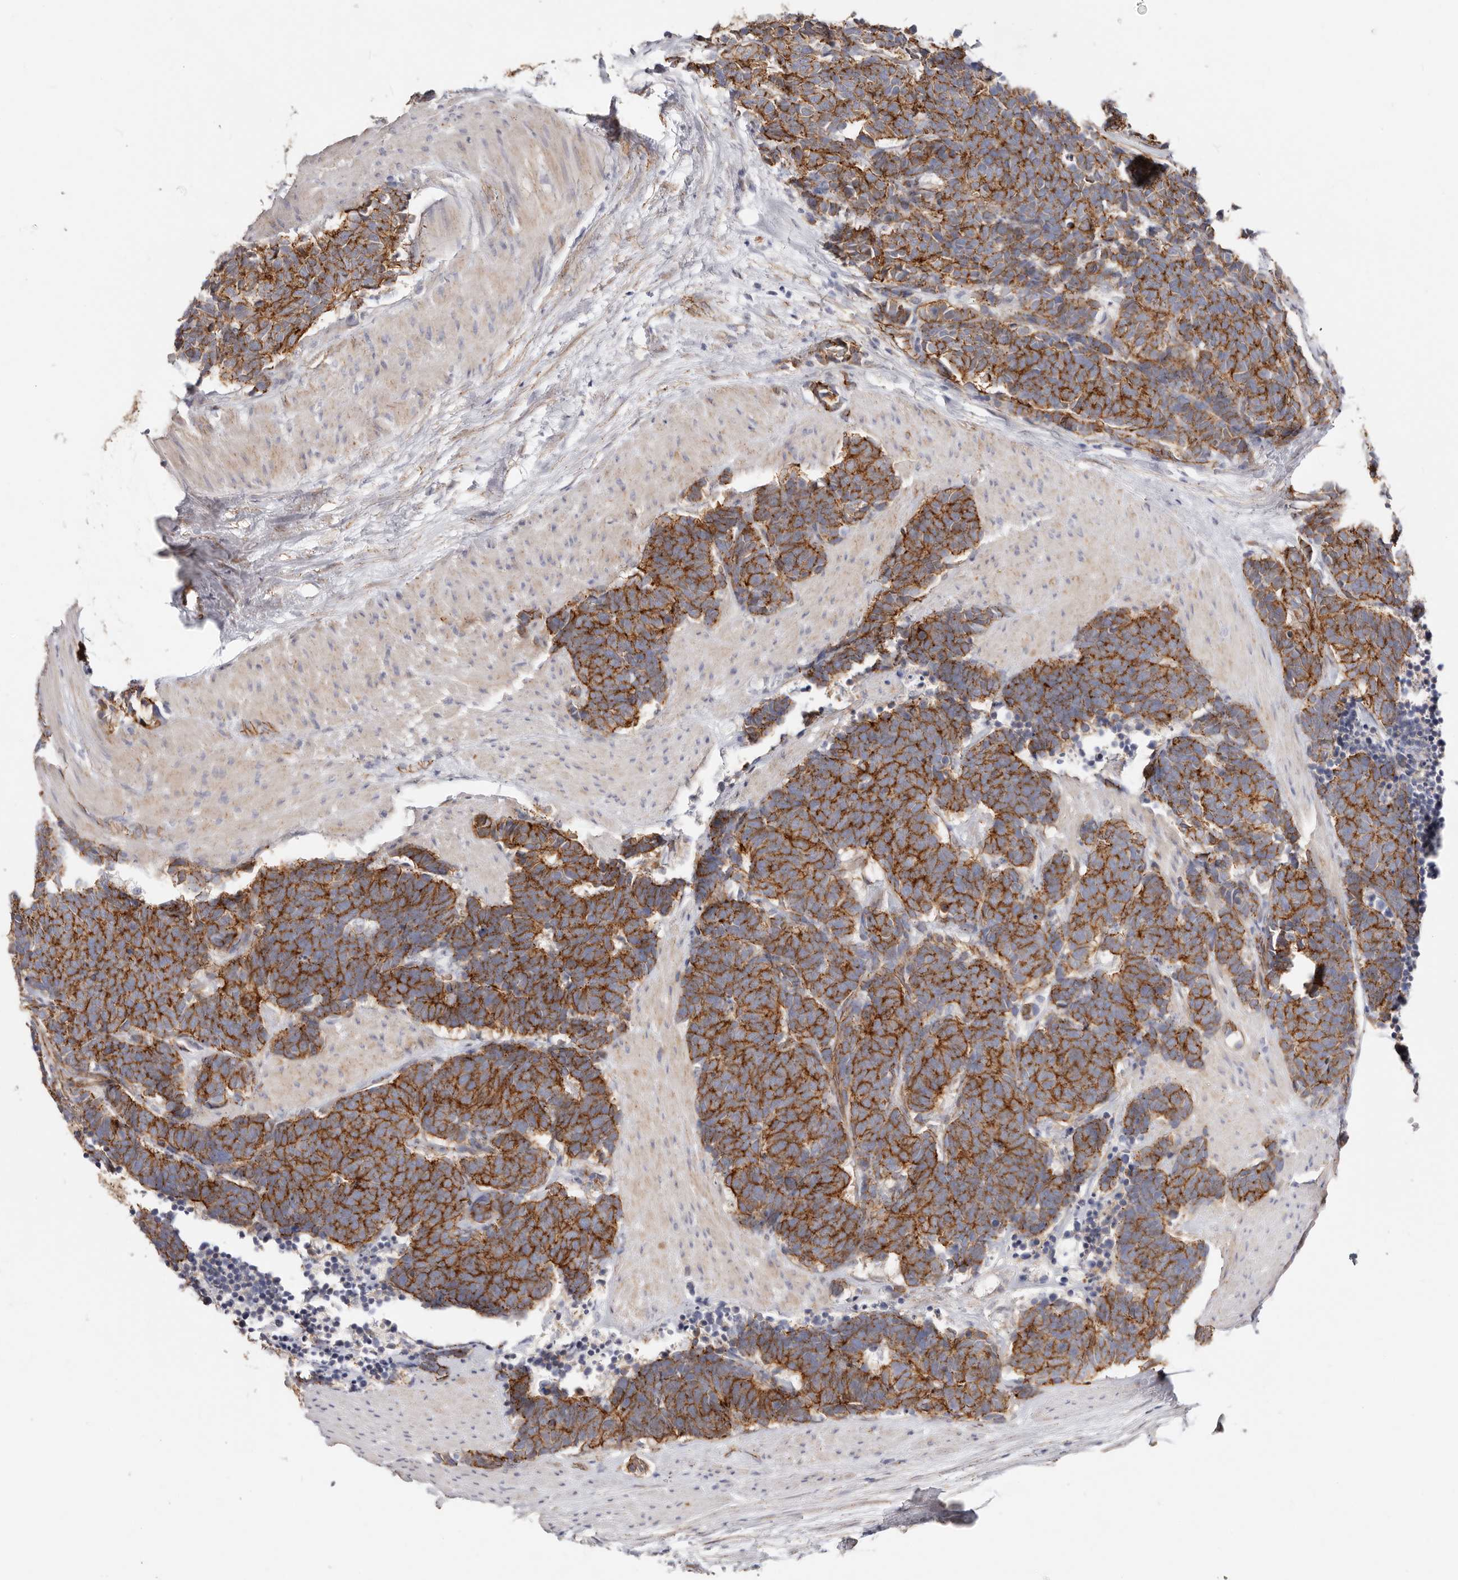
{"staining": {"intensity": "strong", "quantity": ">75%", "location": "cytoplasmic/membranous"}, "tissue": "carcinoid", "cell_type": "Tumor cells", "image_type": "cancer", "snomed": [{"axis": "morphology", "description": "Carcinoma, NOS"}, {"axis": "morphology", "description": "Carcinoid, malignant, NOS"}, {"axis": "topography", "description": "Urinary bladder"}], "caption": "A high-resolution image shows immunohistochemistry (IHC) staining of malignant carcinoid, which demonstrates strong cytoplasmic/membranous staining in about >75% of tumor cells.", "gene": "CTNNB1", "patient": {"sex": "male", "age": 57}}